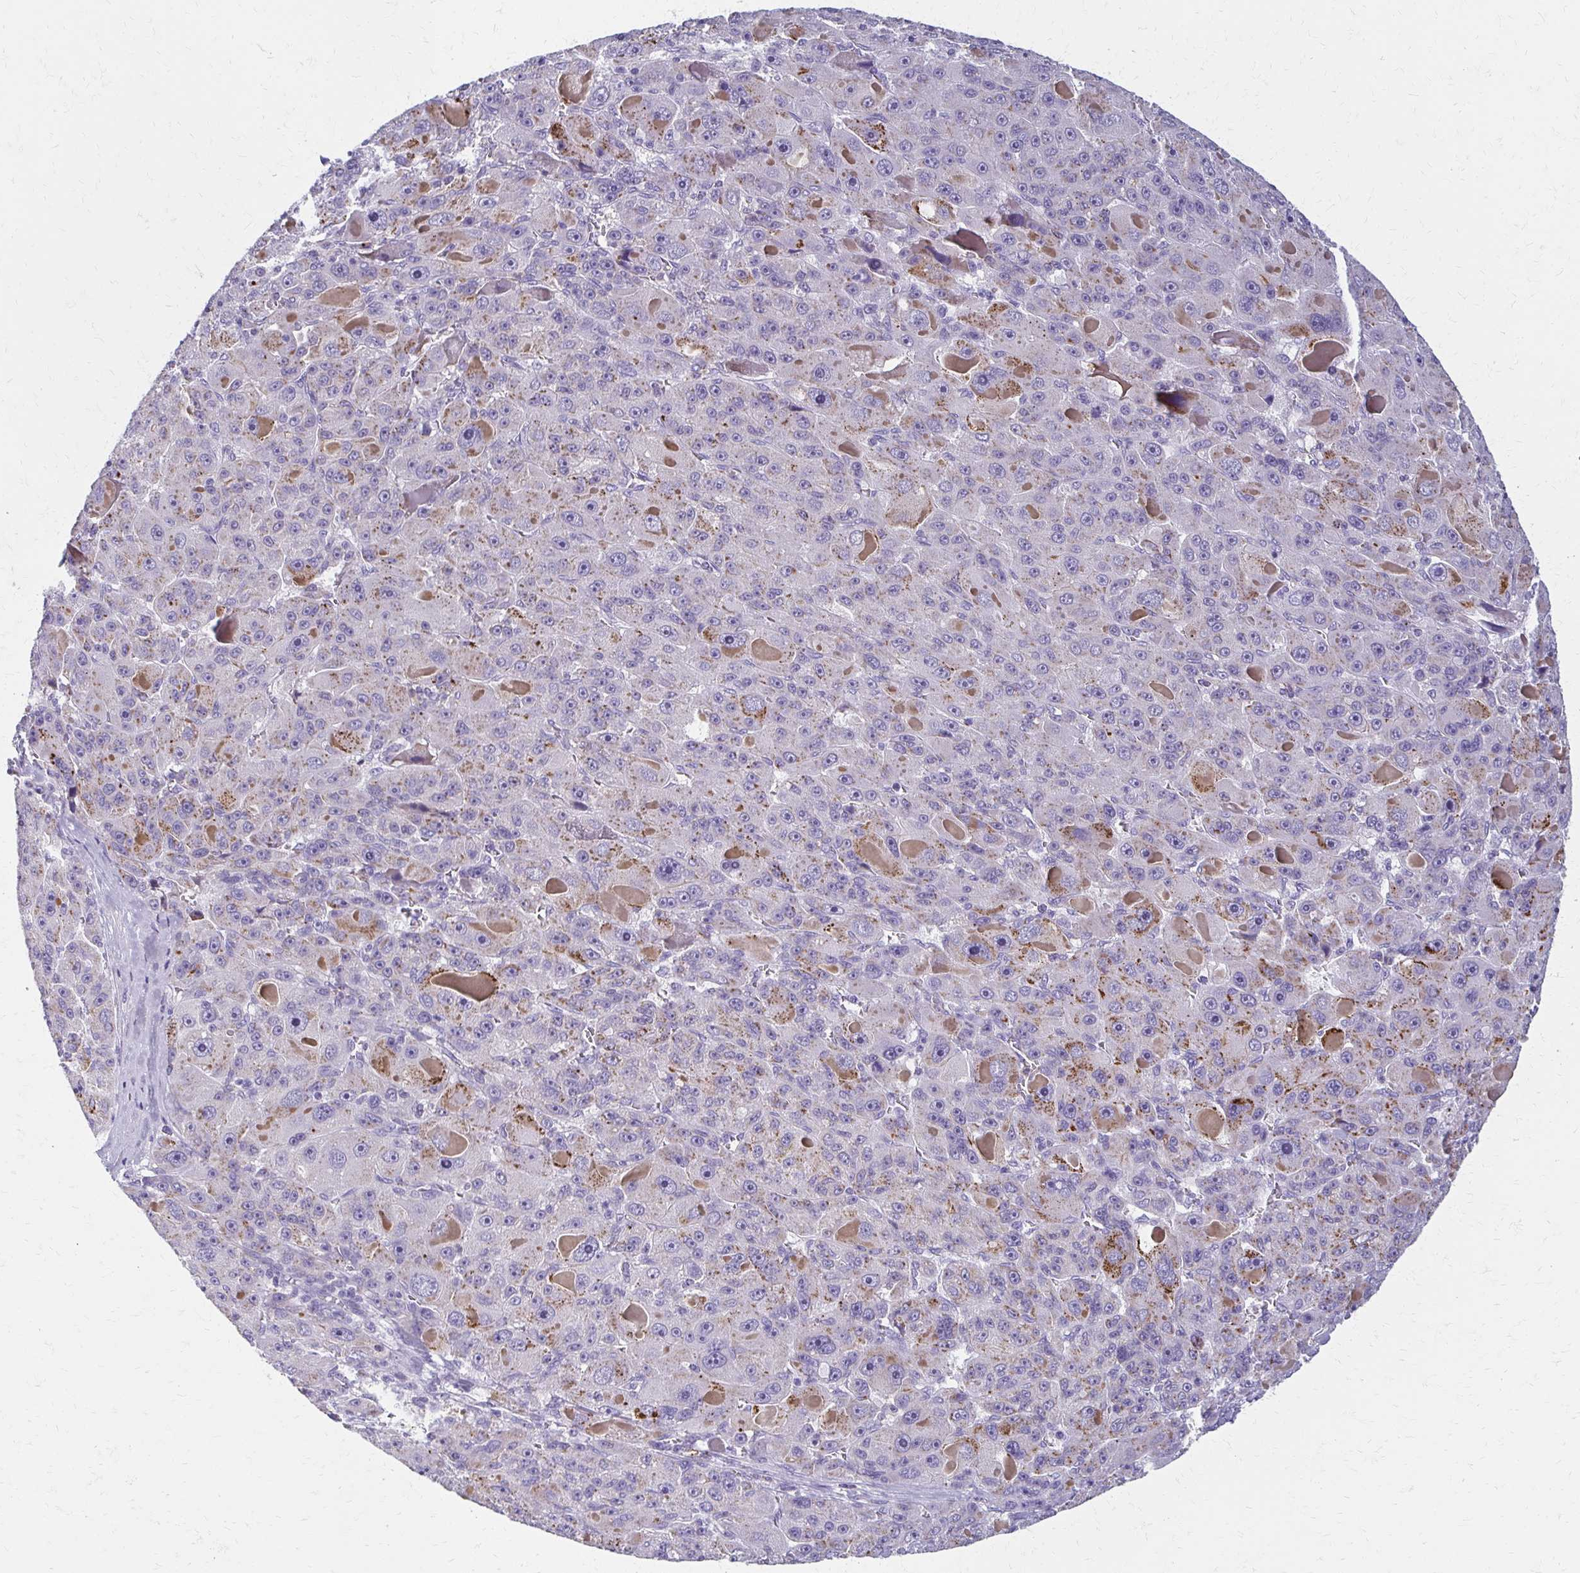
{"staining": {"intensity": "weak", "quantity": "25%-75%", "location": "cytoplasmic/membranous"}, "tissue": "liver cancer", "cell_type": "Tumor cells", "image_type": "cancer", "snomed": [{"axis": "morphology", "description": "Carcinoma, Hepatocellular, NOS"}, {"axis": "topography", "description": "Liver"}], "caption": "The image demonstrates staining of liver cancer (hepatocellular carcinoma), revealing weak cytoplasmic/membranous protein staining (brown color) within tumor cells.", "gene": "BBS12", "patient": {"sex": "male", "age": 76}}